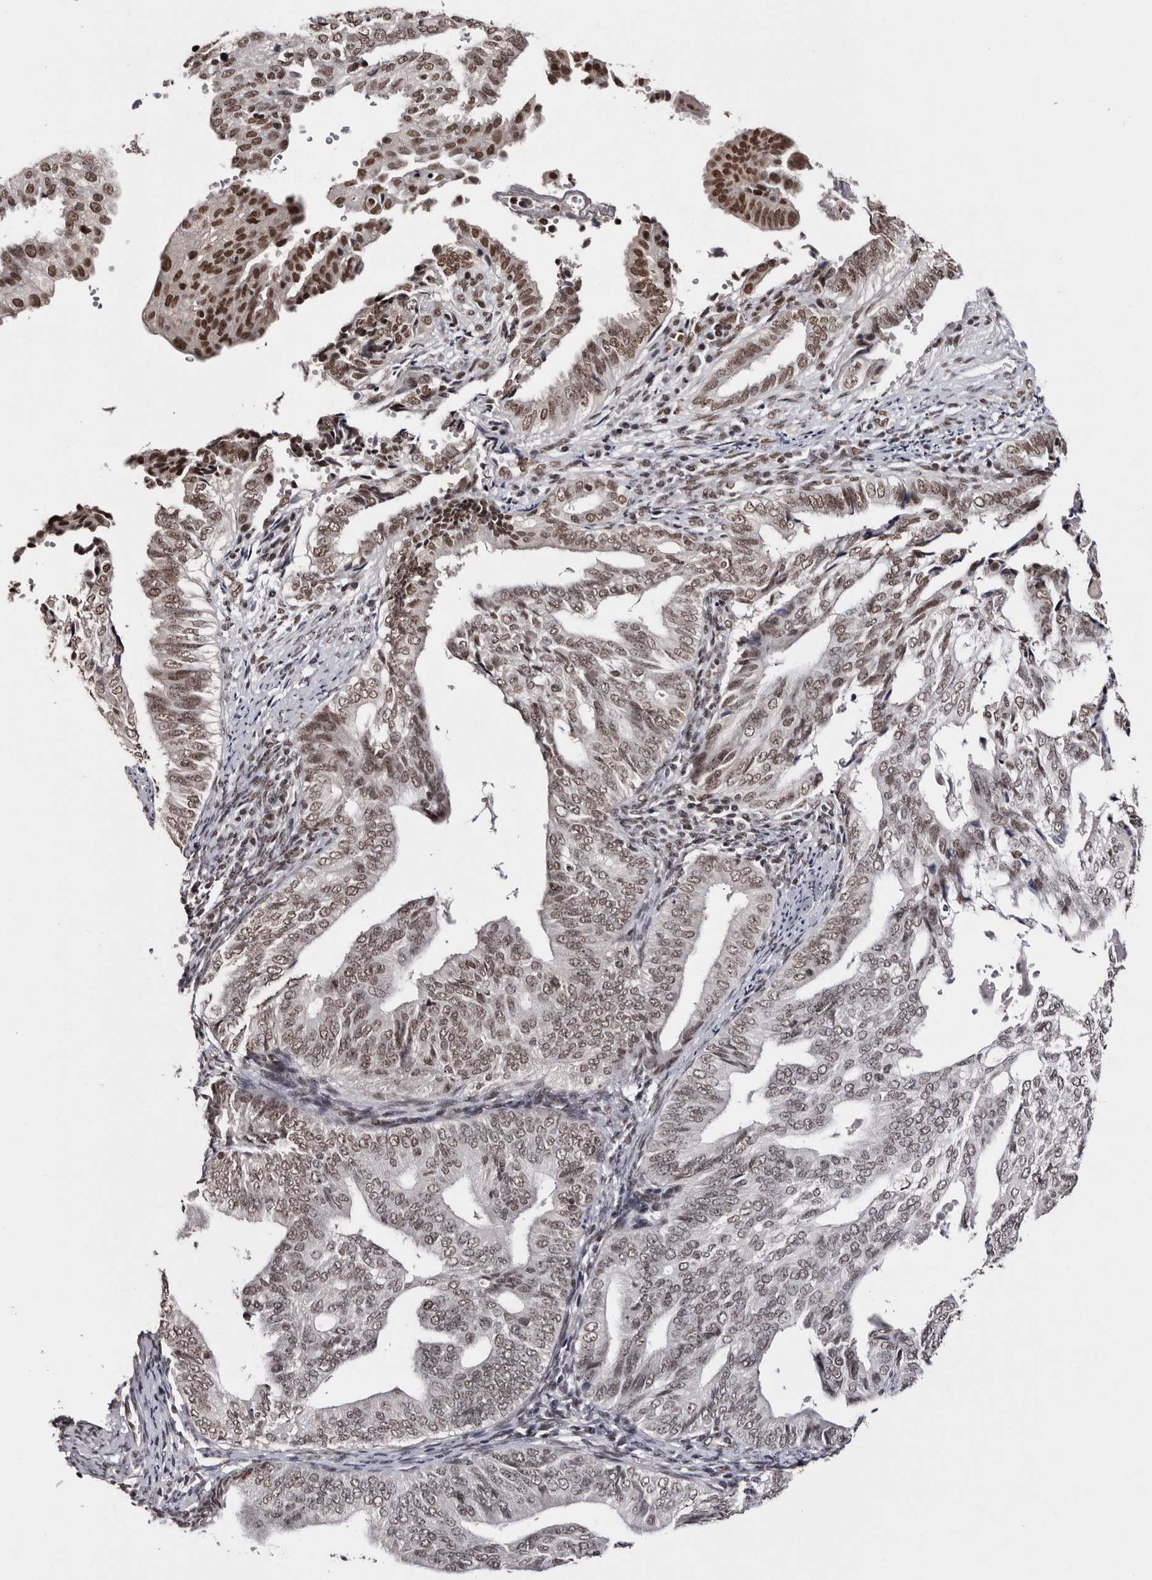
{"staining": {"intensity": "moderate", "quantity": ">75%", "location": "nuclear"}, "tissue": "endometrial cancer", "cell_type": "Tumor cells", "image_type": "cancer", "snomed": [{"axis": "morphology", "description": "Adenocarcinoma, NOS"}, {"axis": "topography", "description": "Endometrium"}], "caption": "DAB (3,3'-diaminobenzidine) immunohistochemical staining of endometrial cancer (adenocarcinoma) shows moderate nuclear protein expression in approximately >75% of tumor cells.", "gene": "SMC1A", "patient": {"sex": "female", "age": 58}}